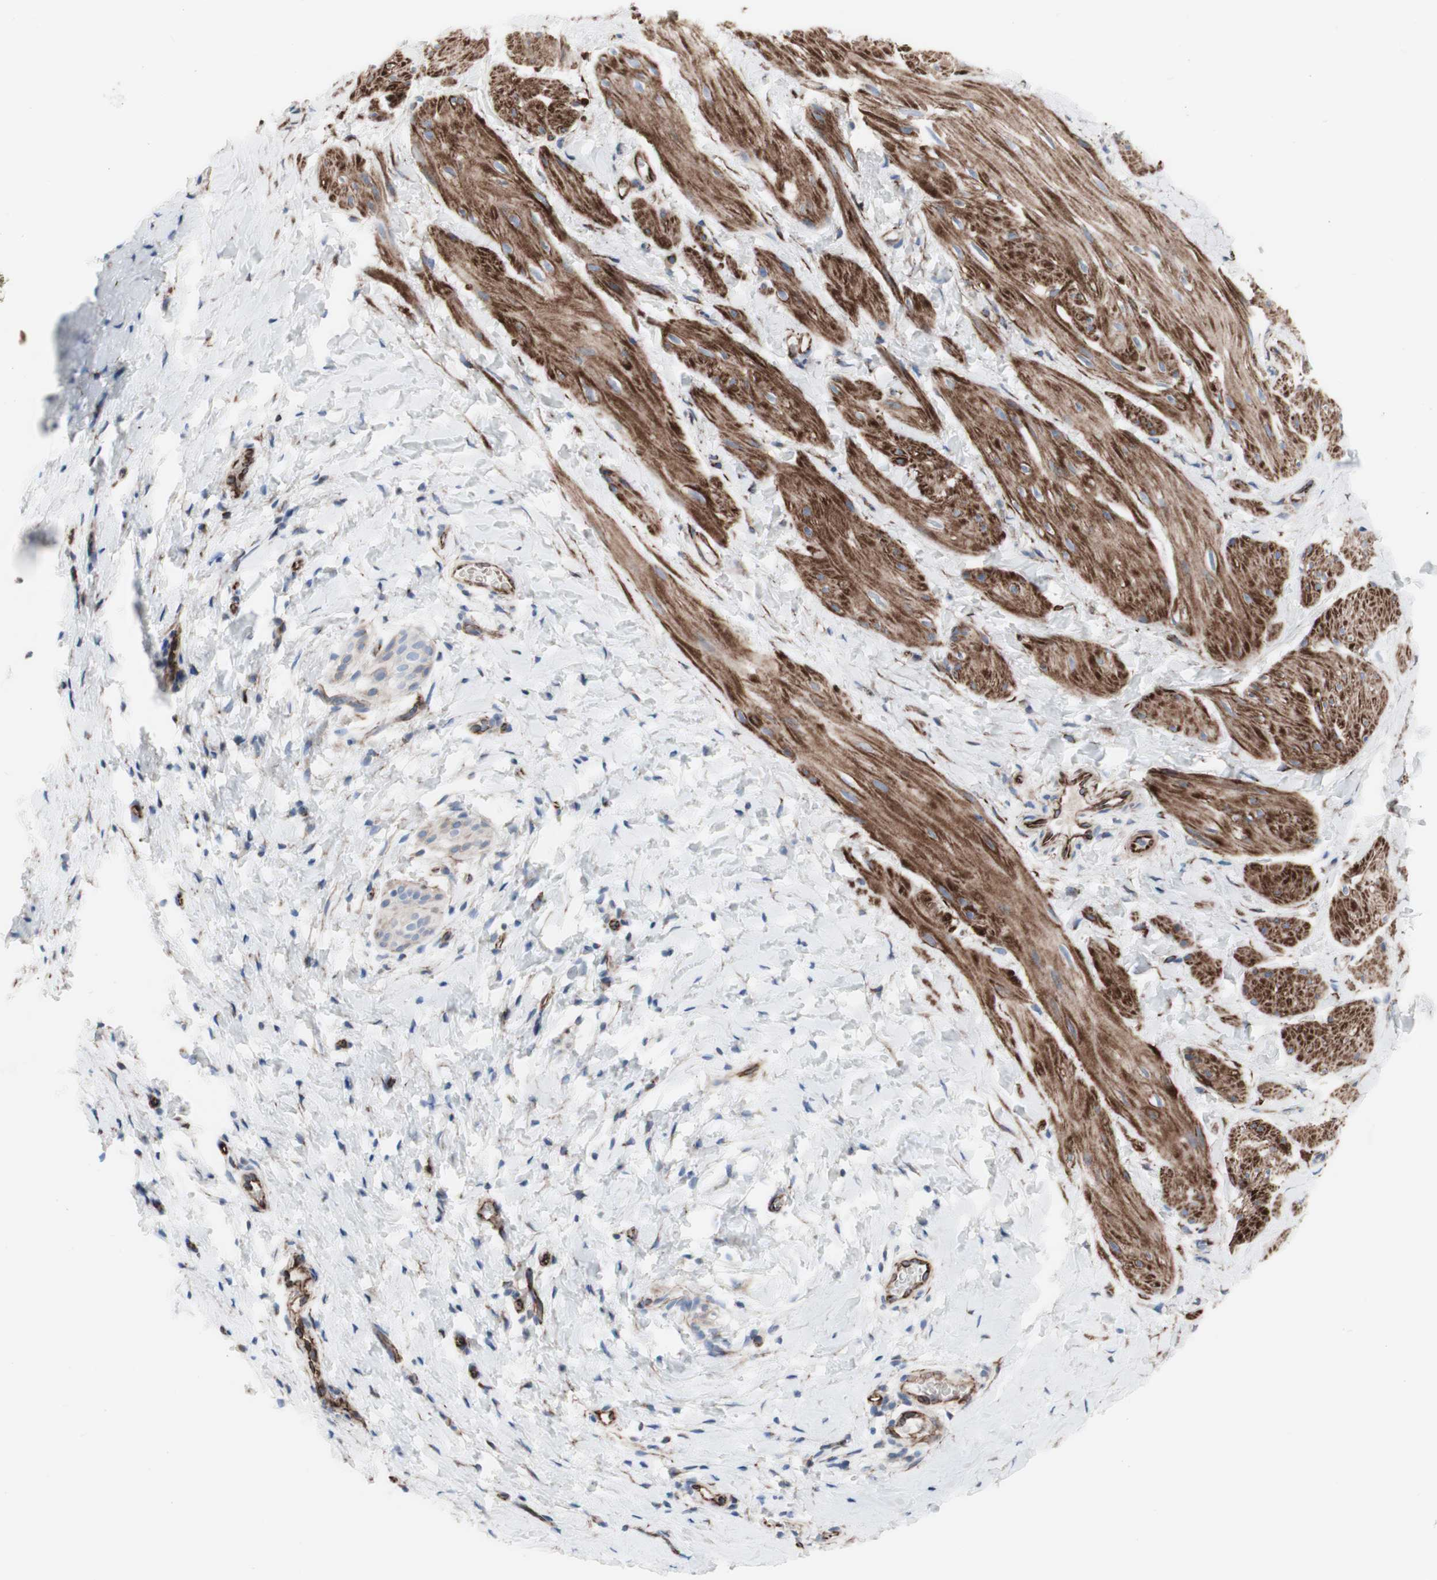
{"staining": {"intensity": "strong", "quantity": ">75%", "location": "cytoplasmic/membranous"}, "tissue": "smooth muscle", "cell_type": "Smooth muscle cells", "image_type": "normal", "snomed": [{"axis": "morphology", "description": "Normal tissue, NOS"}, {"axis": "topography", "description": "Smooth muscle"}], "caption": "Unremarkable smooth muscle was stained to show a protein in brown. There is high levels of strong cytoplasmic/membranous staining in about >75% of smooth muscle cells. Immunohistochemistry (ihc) stains the protein in brown and the nuclei are stained blue.", "gene": "AGPAT5", "patient": {"sex": "male", "age": 16}}